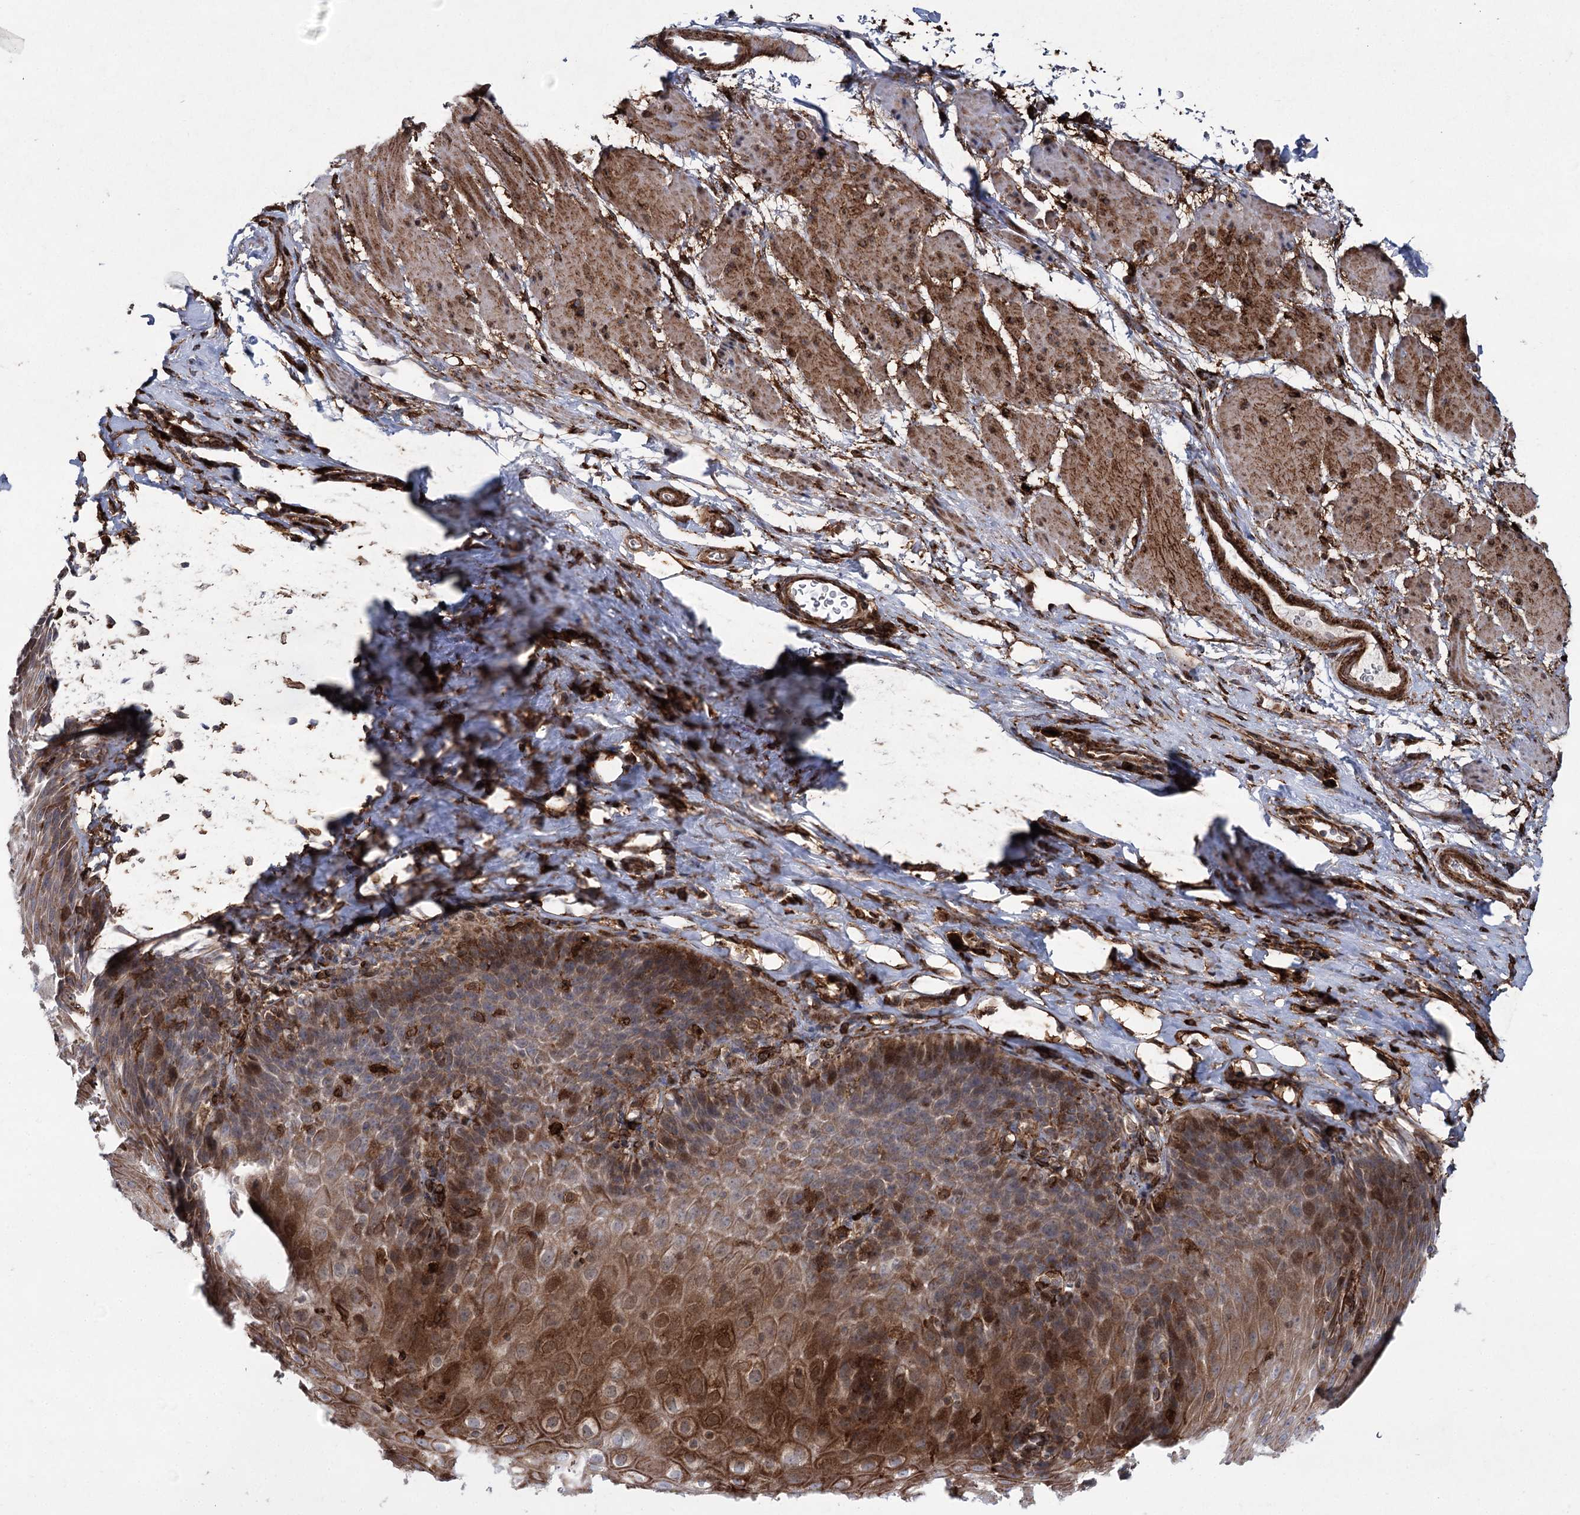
{"staining": {"intensity": "strong", "quantity": "25%-75%", "location": "cytoplasmic/membranous,nuclear"}, "tissue": "esophagus", "cell_type": "Squamous epithelial cells", "image_type": "normal", "snomed": [{"axis": "morphology", "description": "Normal tissue, NOS"}, {"axis": "topography", "description": "Esophagus"}], "caption": "Squamous epithelial cells exhibit strong cytoplasmic/membranous,nuclear expression in approximately 25%-75% of cells in benign esophagus. The protein is stained brown, and the nuclei are stained in blue (DAB IHC with brightfield microscopy, high magnification).", "gene": "DCUN1D4", "patient": {"sex": "female", "age": 61}}